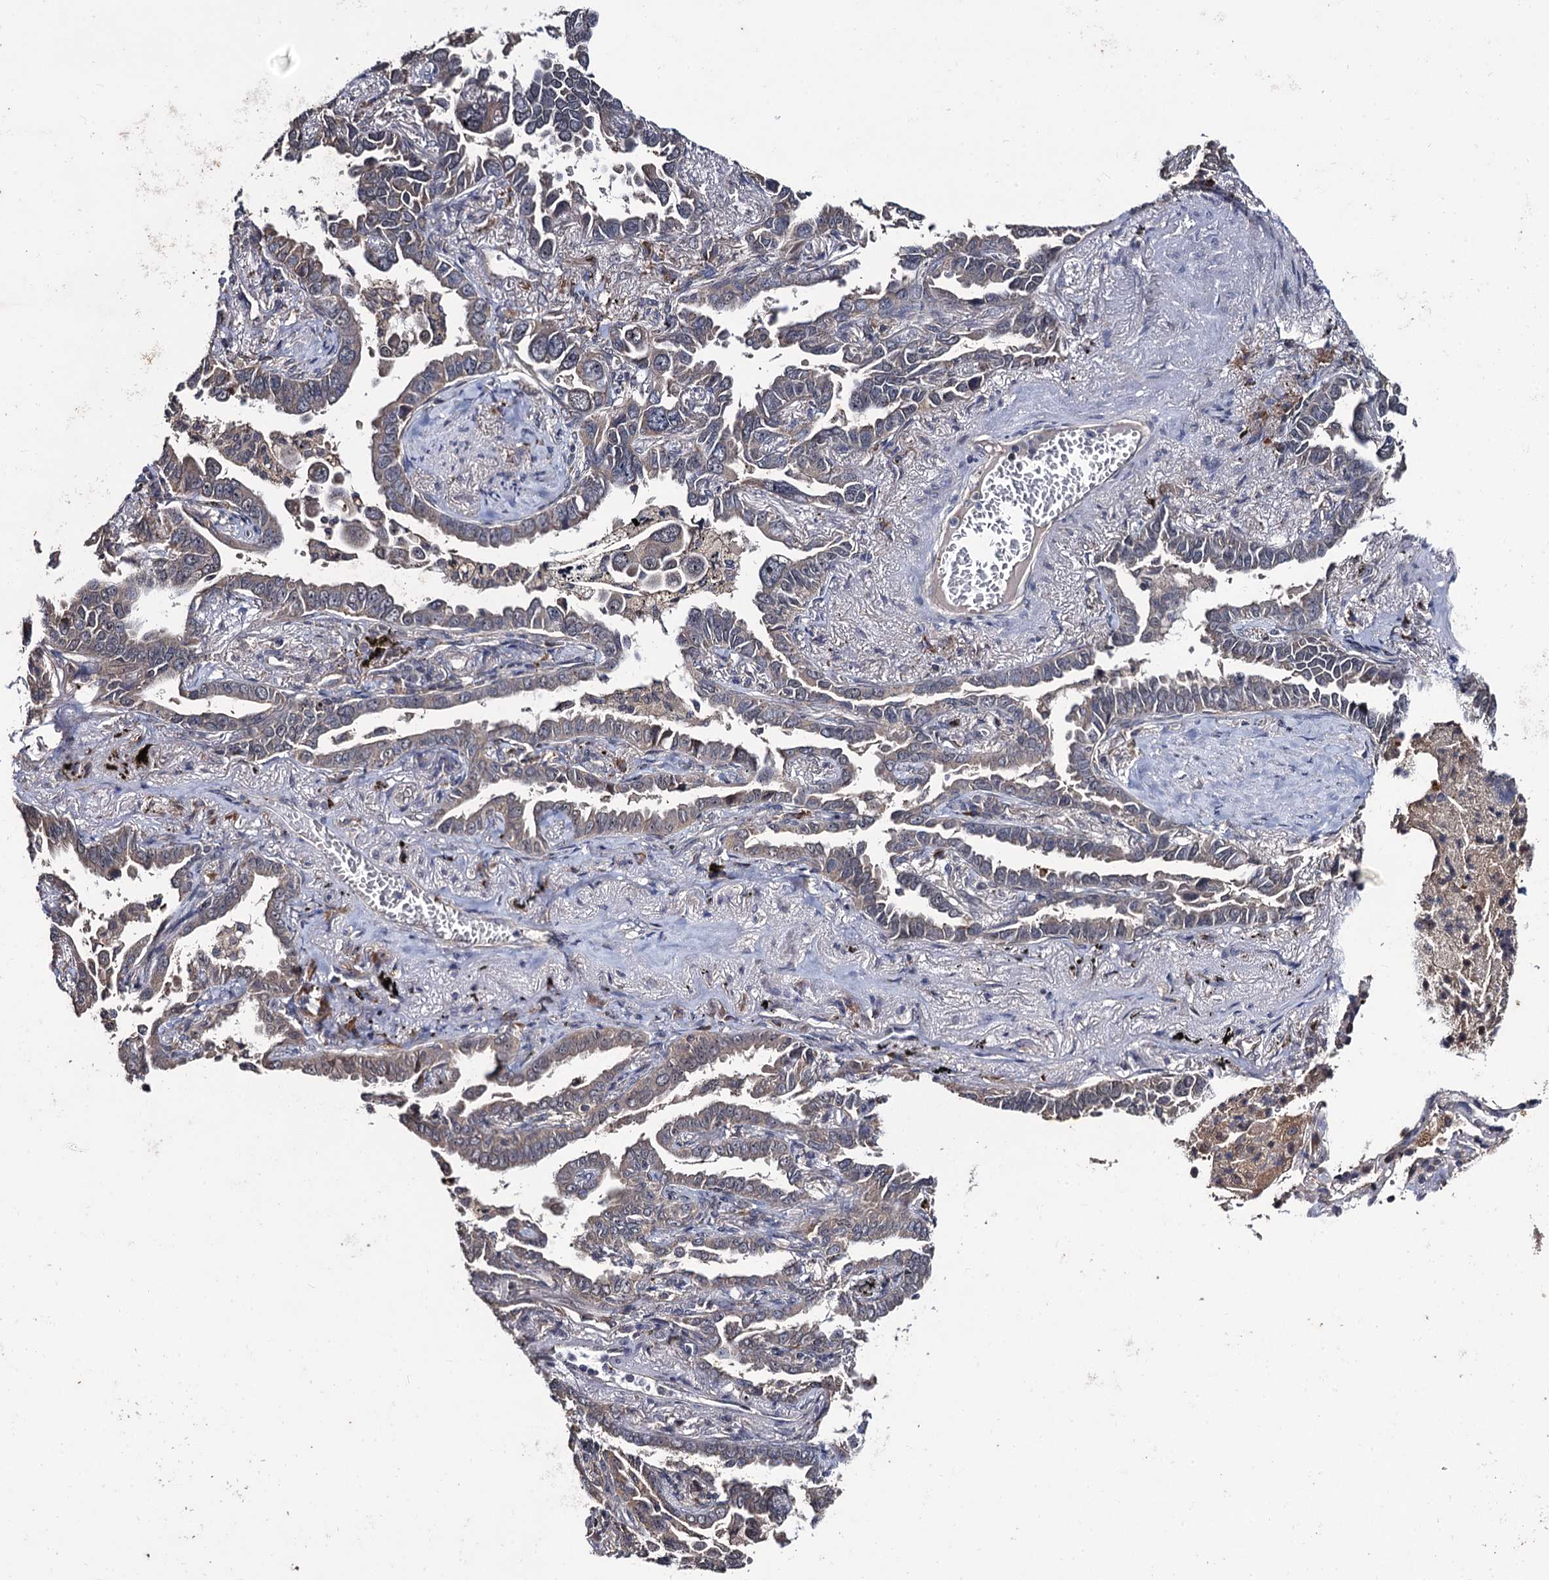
{"staining": {"intensity": "negative", "quantity": "none", "location": "none"}, "tissue": "lung cancer", "cell_type": "Tumor cells", "image_type": "cancer", "snomed": [{"axis": "morphology", "description": "Adenocarcinoma, NOS"}, {"axis": "topography", "description": "Lung"}], "caption": "There is no significant expression in tumor cells of lung cancer. (DAB IHC with hematoxylin counter stain).", "gene": "LRRC63", "patient": {"sex": "male", "age": 67}}